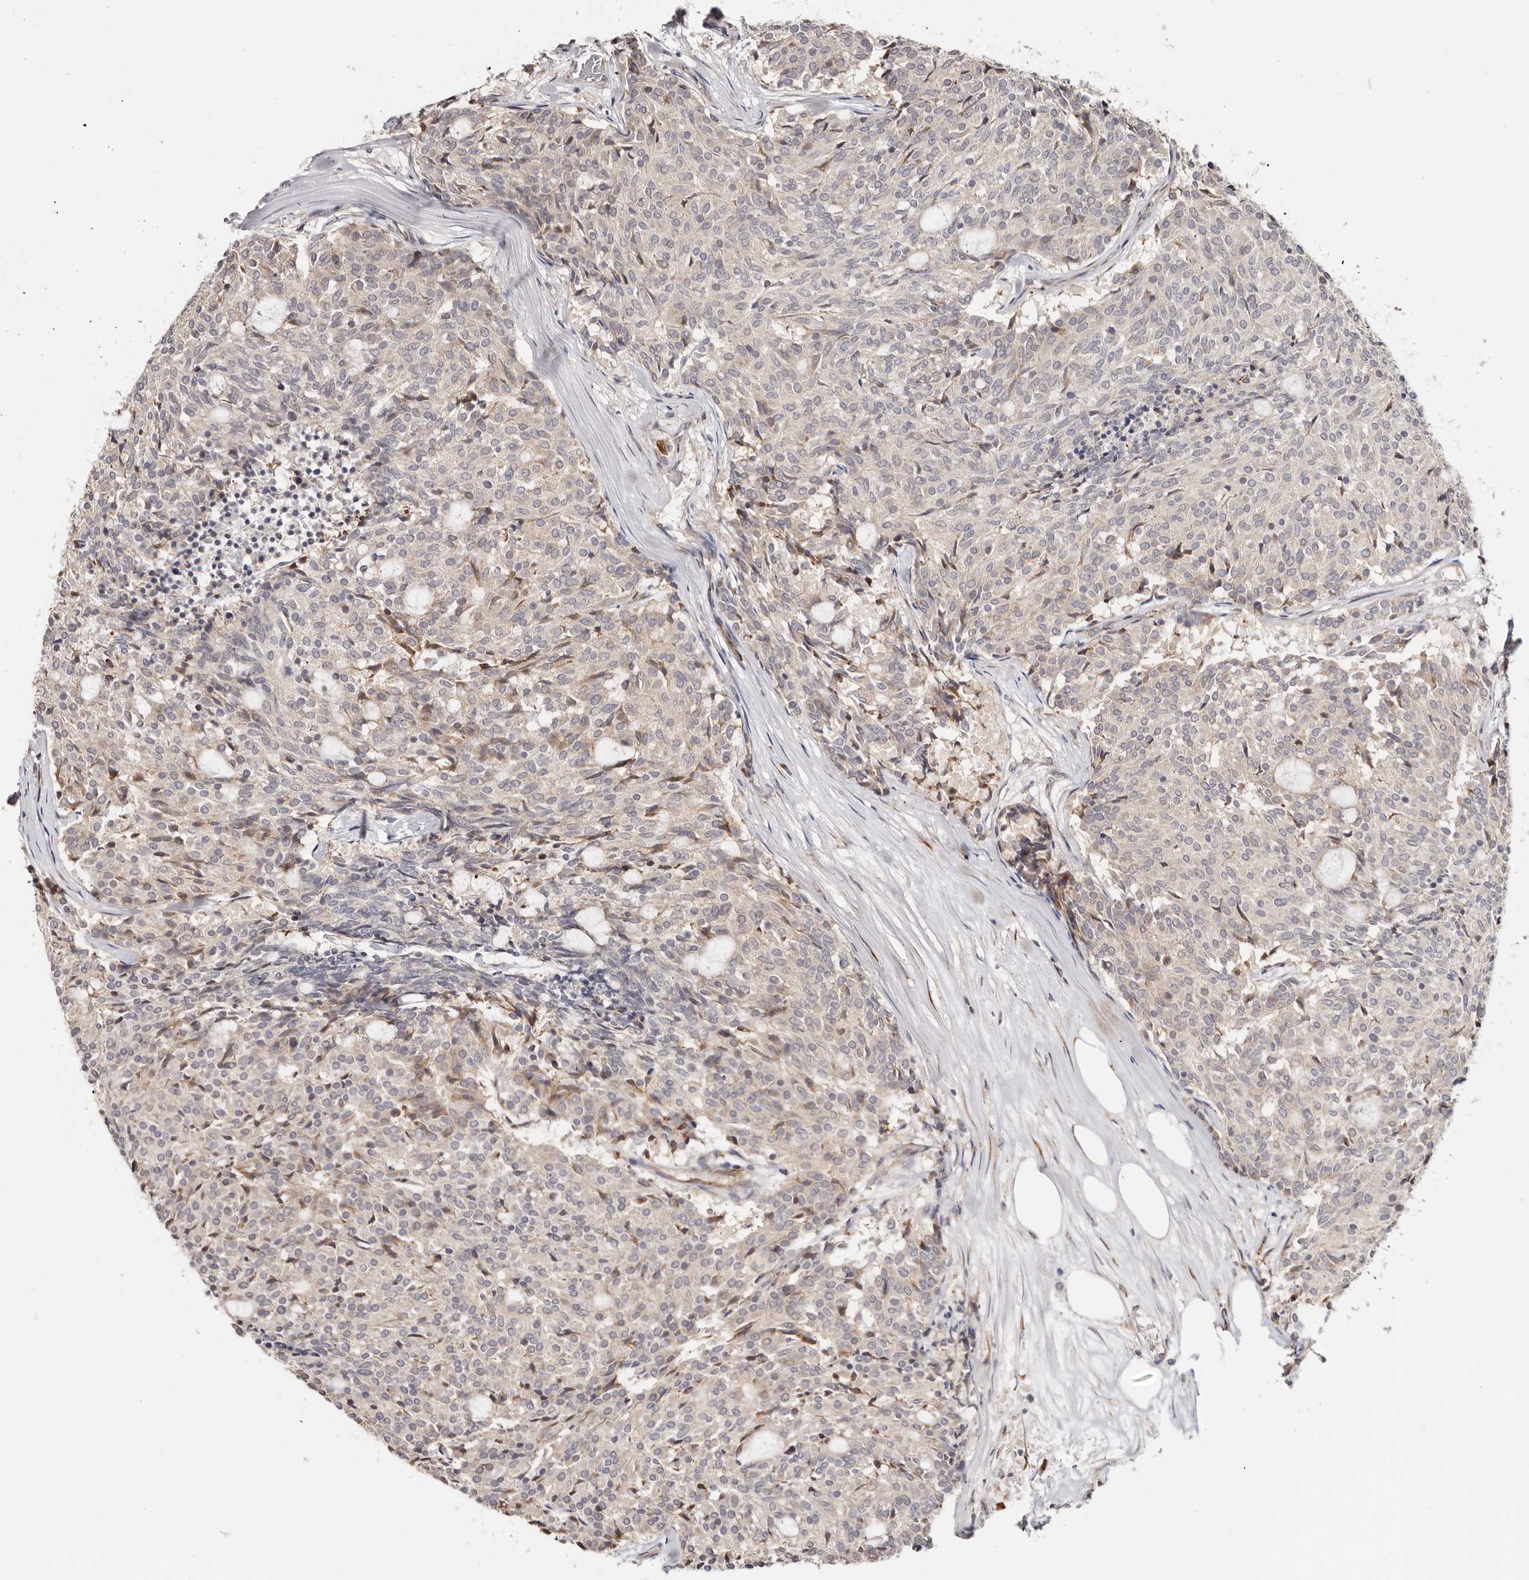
{"staining": {"intensity": "negative", "quantity": "none", "location": "none"}, "tissue": "carcinoid", "cell_type": "Tumor cells", "image_type": "cancer", "snomed": [{"axis": "morphology", "description": "Carcinoid, malignant, NOS"}, {"axis": "topography", "description": "Pancreas"}], "caption": "Carcinoid stained for a protein using immunohistochemistry (IHC) reveals no staining tumor cells.", "gene": "BCL2L15", "patient": {"sex": "female", "age": 54}}